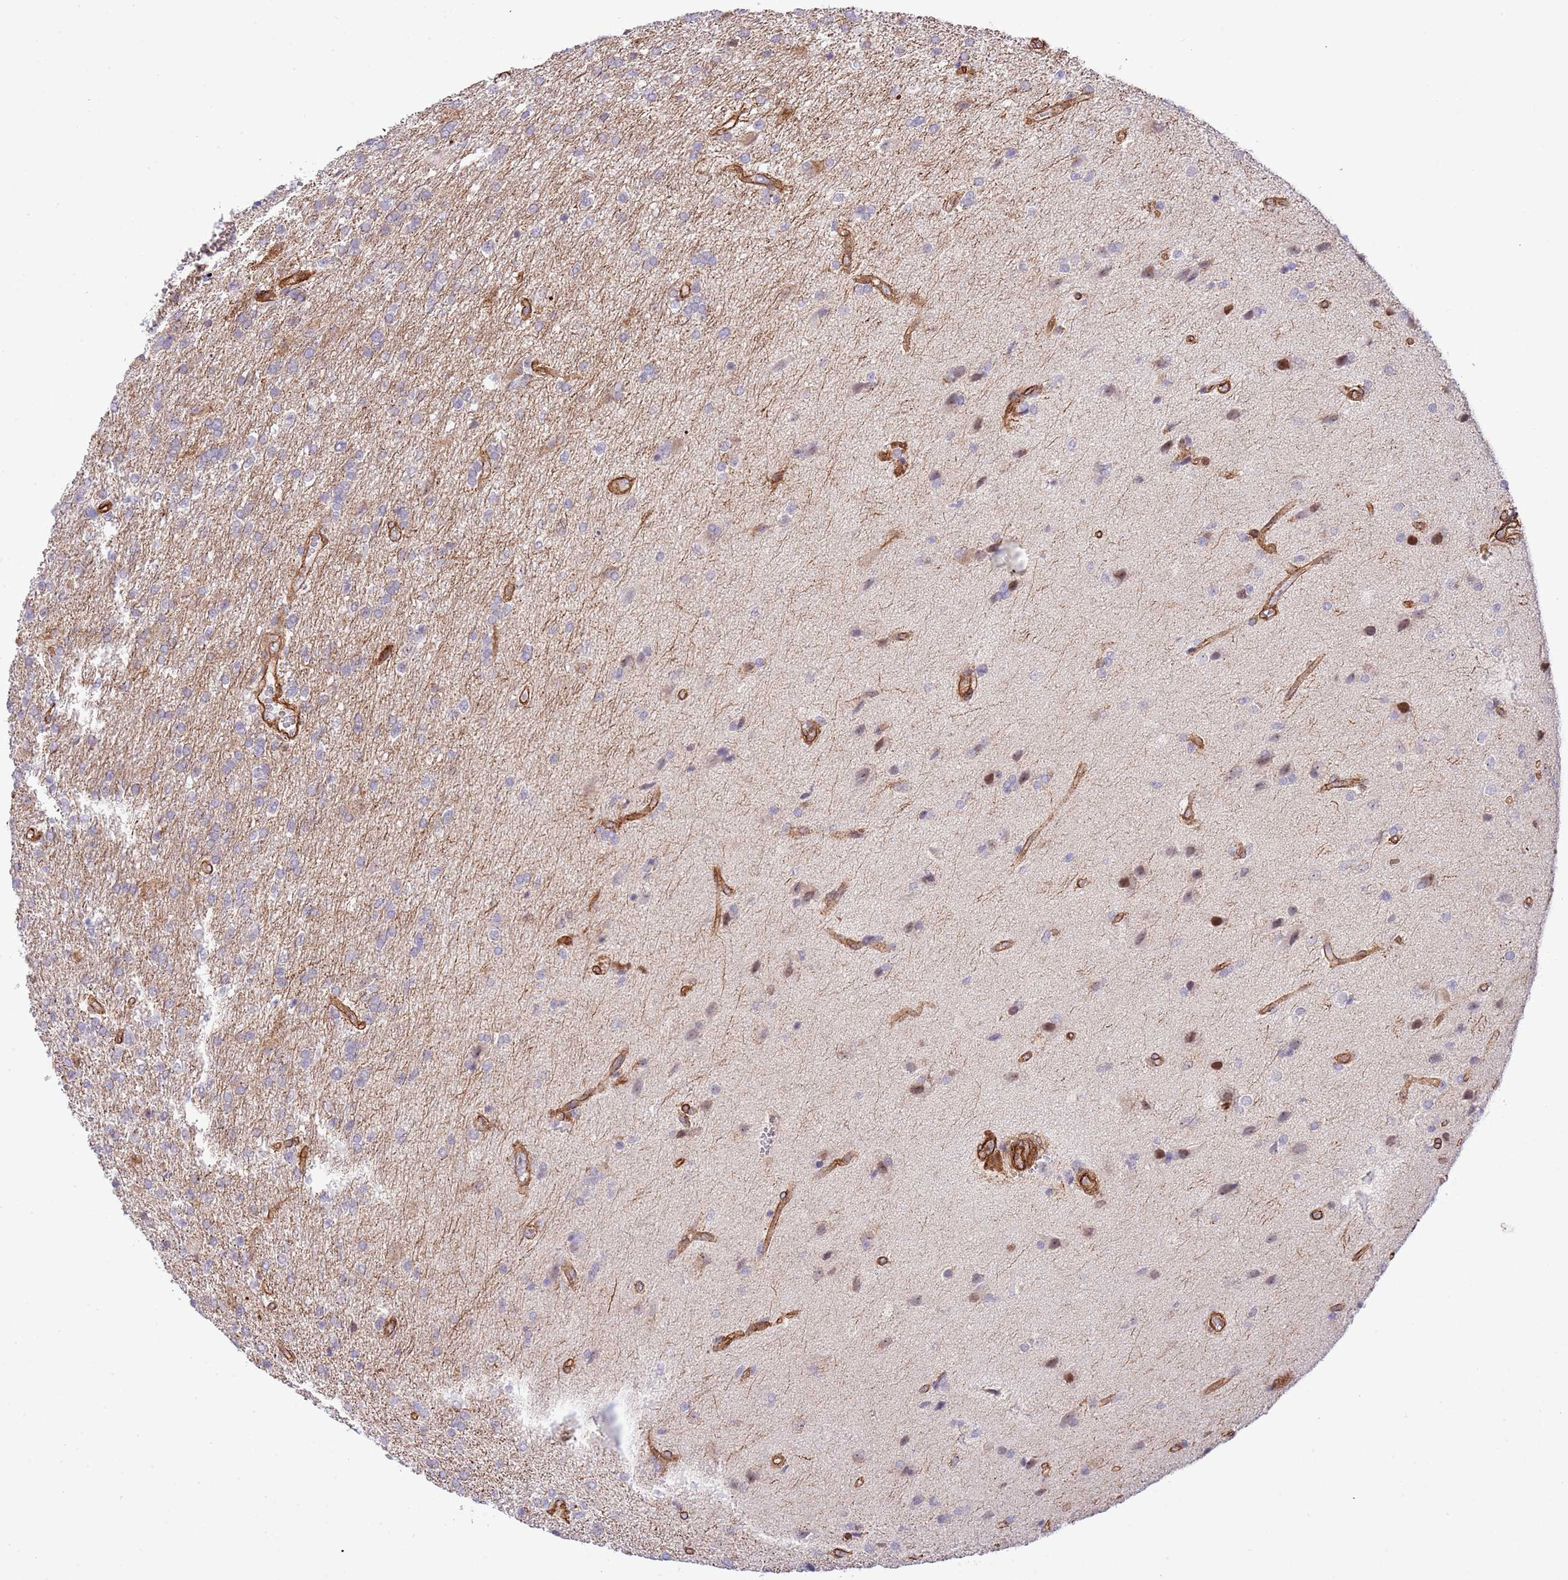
{"staining": {"intensity": "negative", "quantity": "none", "location": "none"}, "tissue": "glioma", "cell_type": "Tumor cells", "image_type": "cancer", "snomed": [{"axis": "morphology", "description": "Glioma, malignant, High grade"}, {"axis": "topography", "description": "Brain"}], "caption": "IHC of malignant glioma (high-grade) shows no staining in tumor cells.", "gene": "NEK3", "patient": {"sex": "male", "age": 56}}